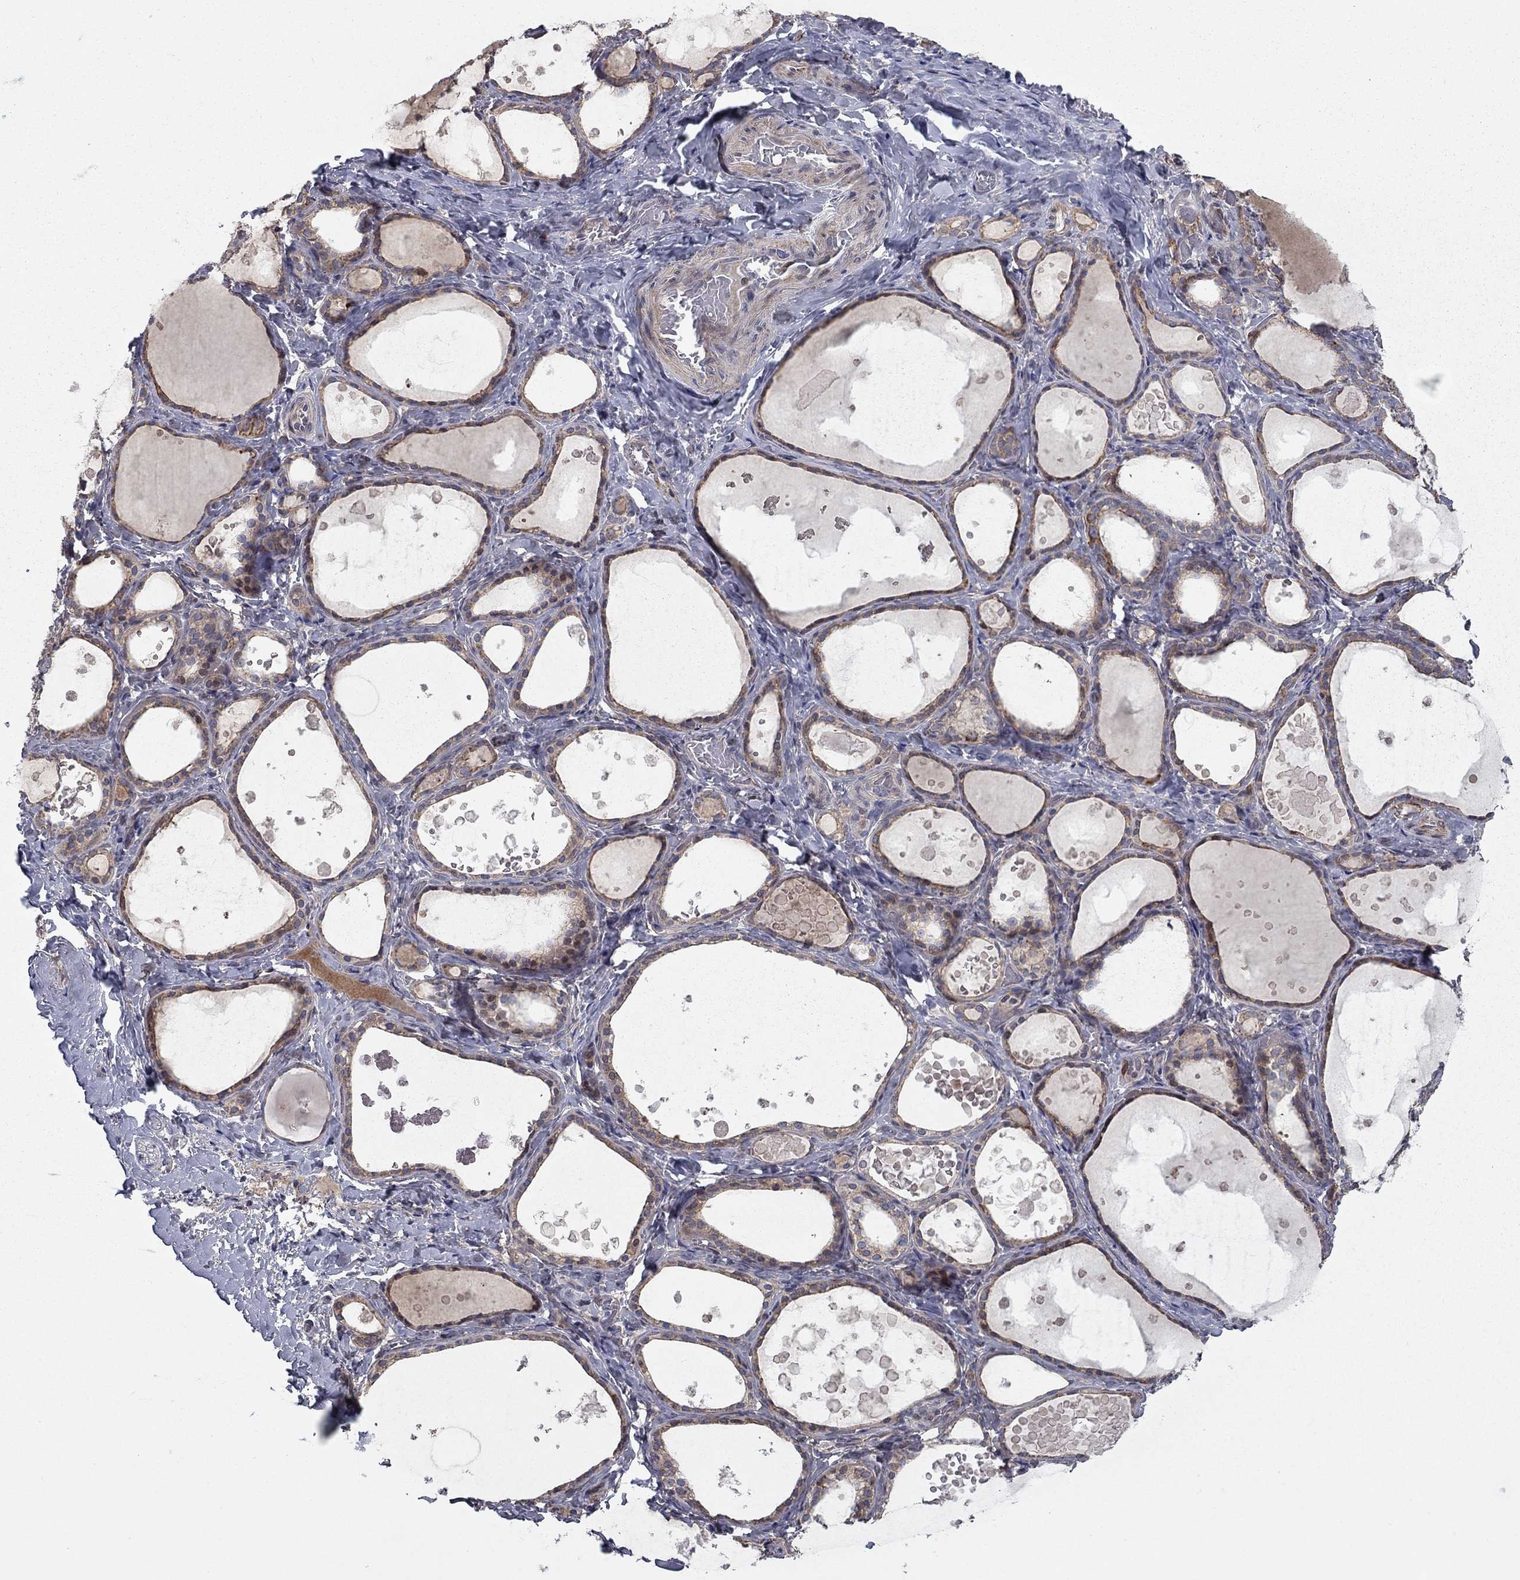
{"staining": {"intensity": "moderate", "quantity": "<25%", "location": "cytoplasmic/membranous"}, "tissue": "thyroid gland", "cell_type": "Glandular cells", "image_type": "normal", "snomed": [{"axis": "morphology", "description": "Normal tissue, NOS"}, {"axis": "topography", "description": "Thyroid gland"}], "caption": "Normal thyroid gland was stained to show a protein in brown. There is low levels of moderate cytoplasmic/membranous positivity in about <25% of glandular cells. The staining was performed using DAB (3,3'-diaminobenzidine), with brown indicating positive protein expression. Nuclei are stained blue with hematoxylin.", "gene": "DUSP7", "patient": {"sex": "female", "age": 56}}